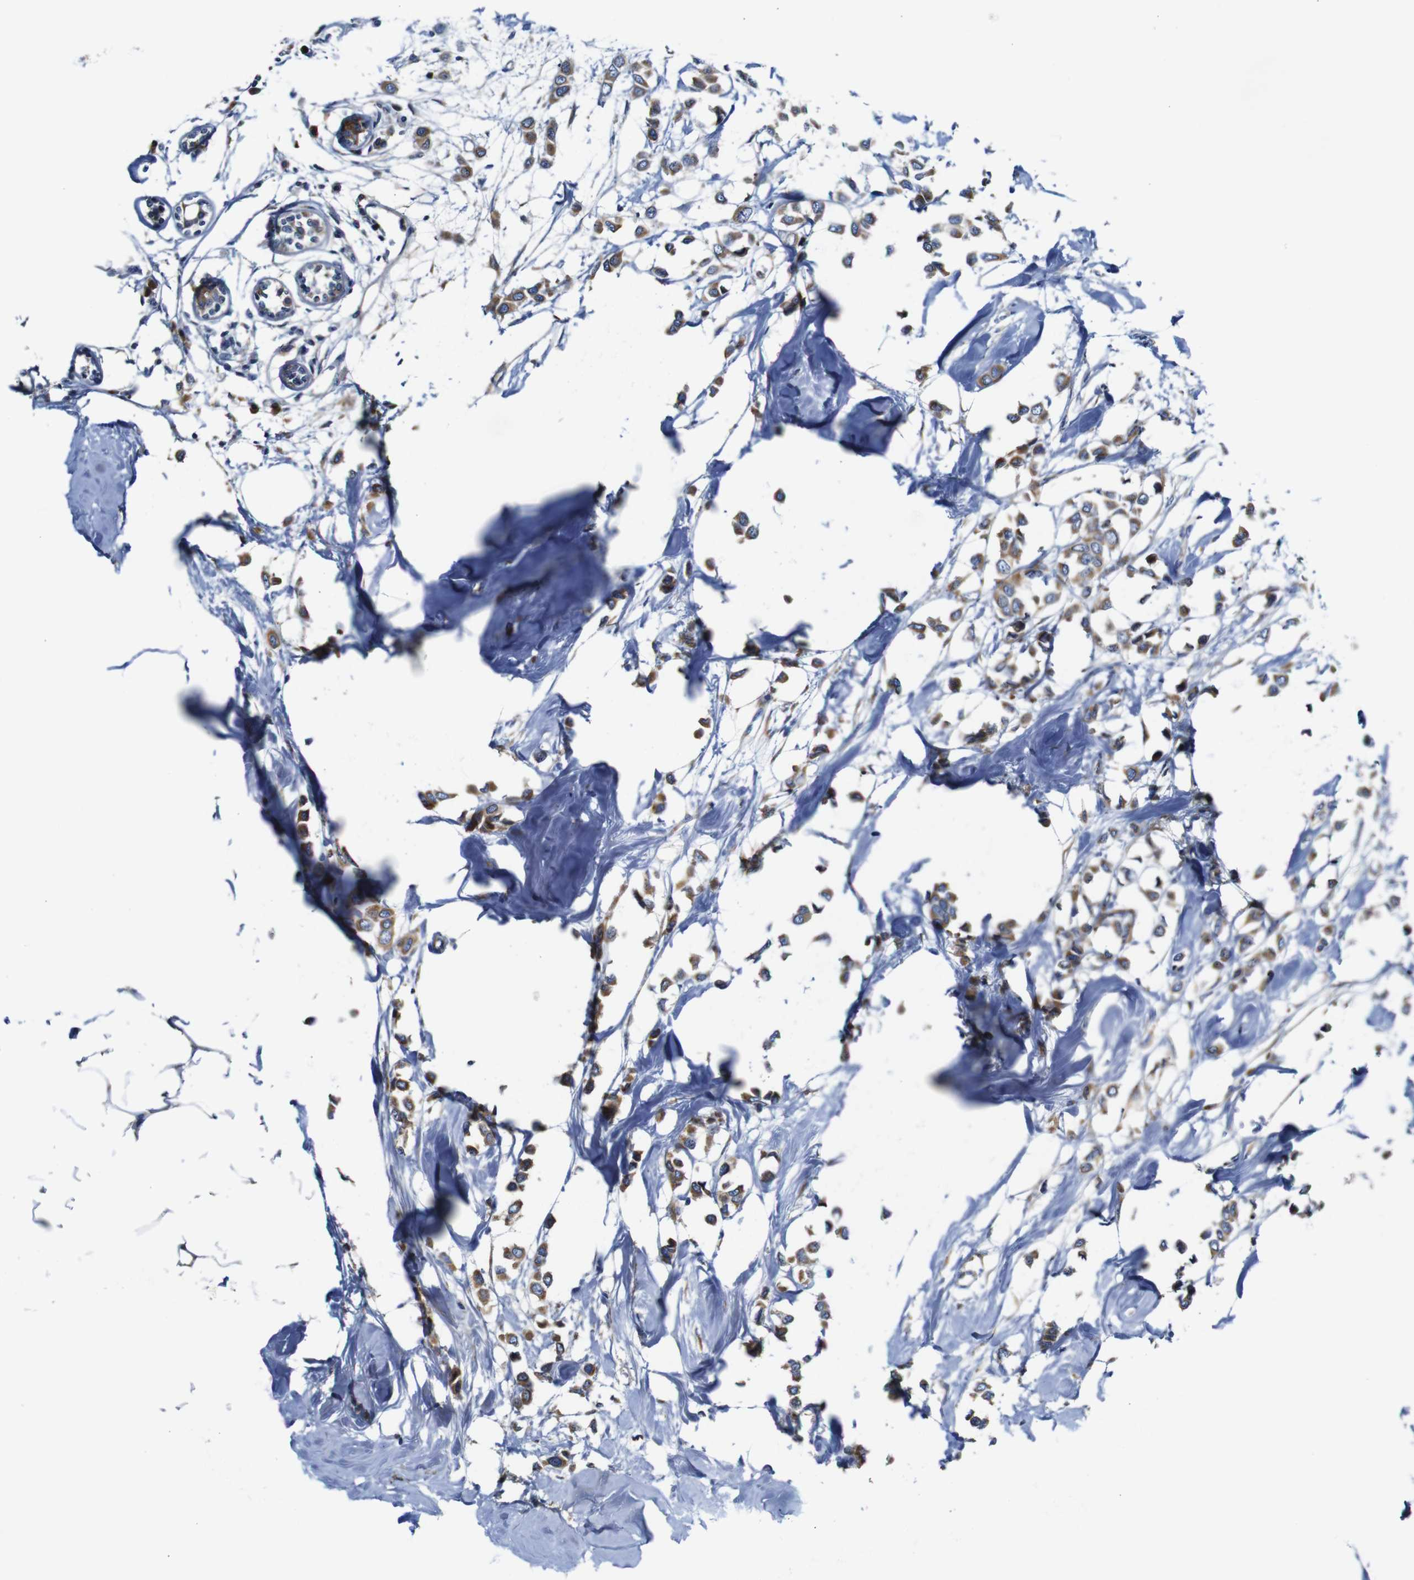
{"staining": {"intensity": "moderate", "quantity": ">75%", "location": "cytoplasmic/membranous"}, "tissue": "breast cancer", "cell_type": "Tumor cells", "image_type": "cancer", "snomed": [{"axis": "morphology", "description": "Lobular carcinoma"}, {"axis": "topography", "description": "Breast"}], "caption": "This image displays IHC staining of human breast cancer, with medium moderate cytoplasmic/membranous positivity in approximately >75% of tumor cells.", "gene": "CLCC1", "patient": {"sex": "female", "age": 51}}